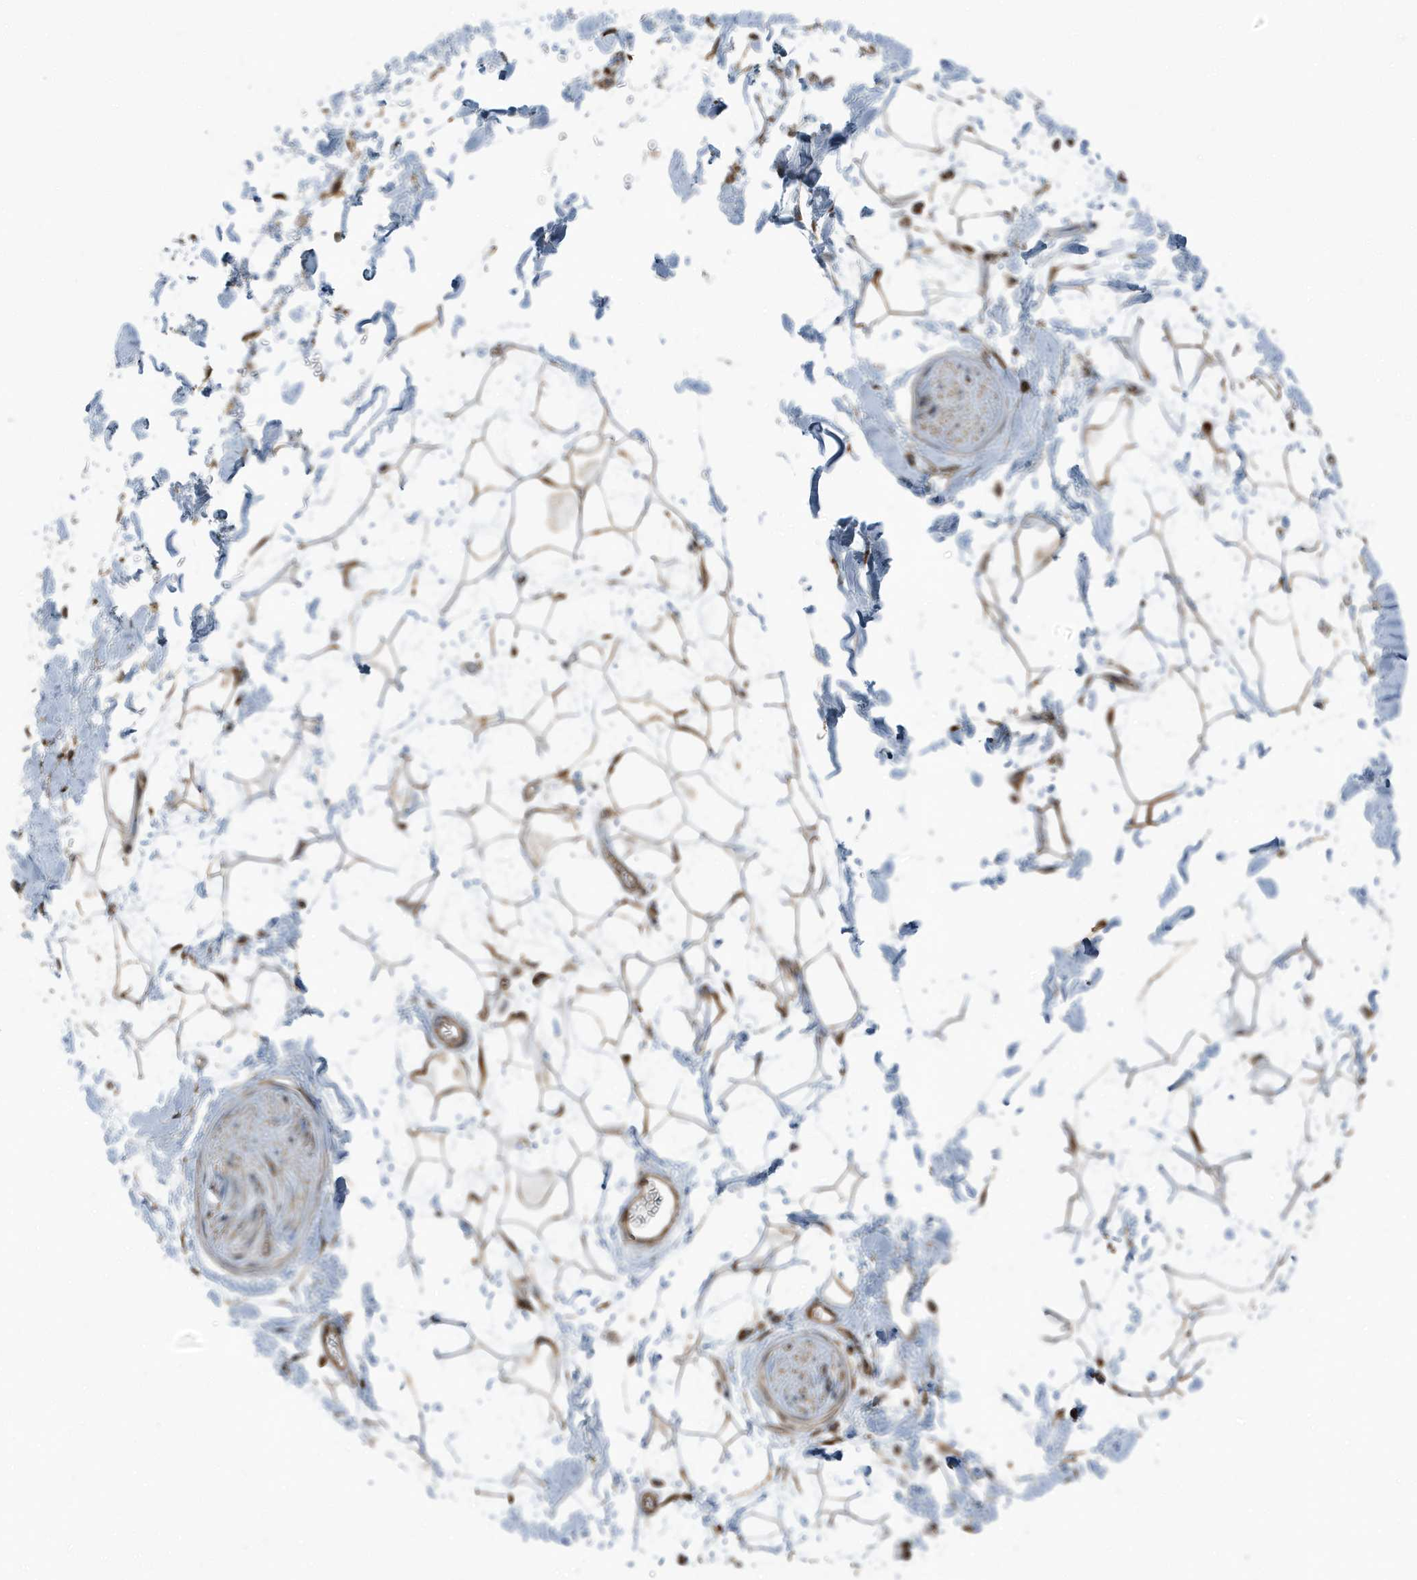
{"staining": {"intensity": "moderate", "quantity": ">75%", "location": "cytoplasmic/membranous"}, "tissue": "adipose tissue", "cell_type": "Adipocytes", "image_type": "normal", "snomed": [{"axis": "morphology", "description": "Normal tissue, NOS"}, {"axis": "topography", "description": "Soft tissue"}], "caption": "The photomicrograph shows a brown stain indicating the presence of a protein in the cytoplasmic/membranous of adipocytes in adipose tissue. Using DAB (3,3'-diaminobenzidine) (brown) and hematoxylin (blue) stains, captured at high magnification using brightfield microscopy.", "gene": "AZI2", "patient": {"sex": "male", "age": 72}}